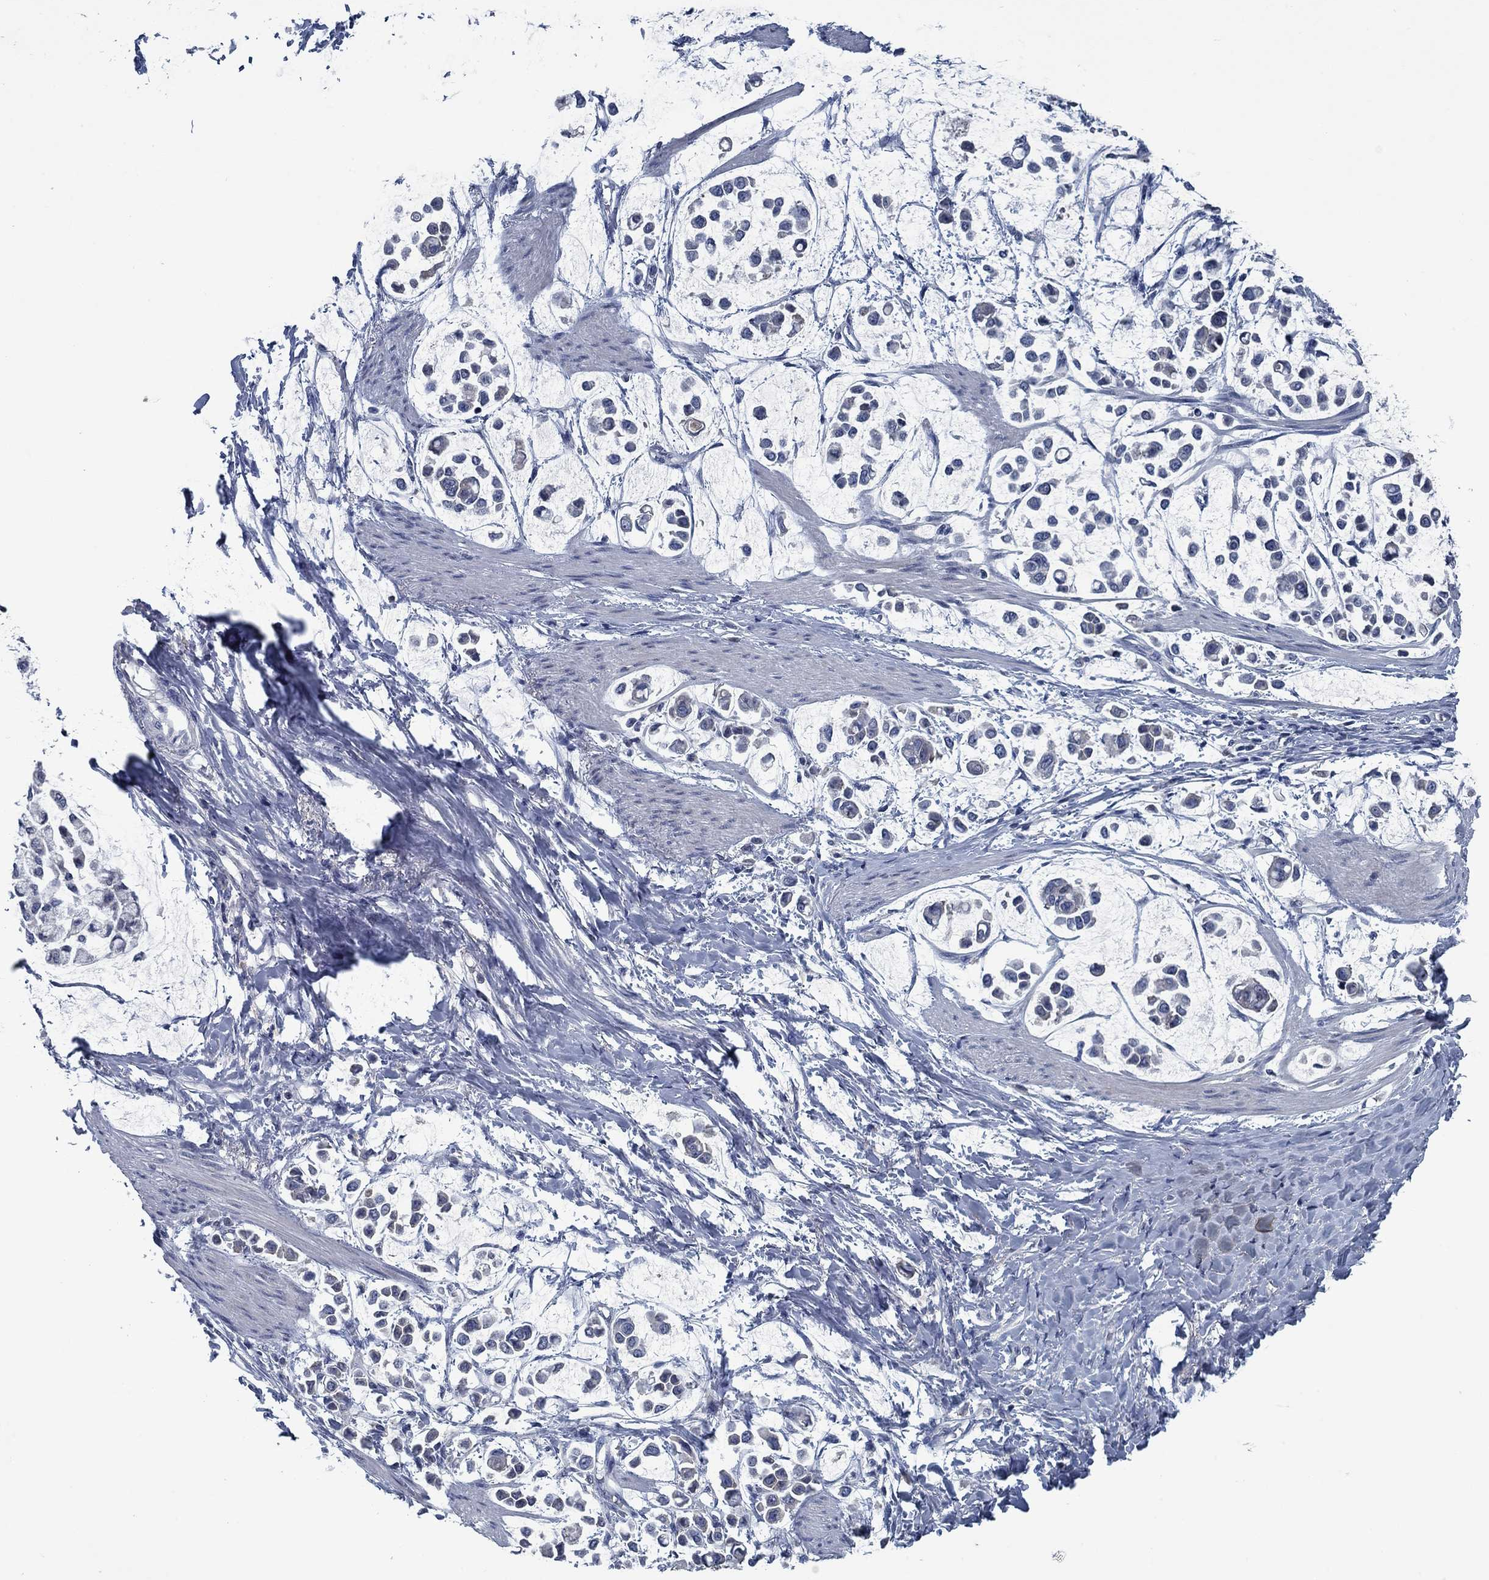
{"staining": {"intensity": "negative", "quantity": "none", "location": "none"}, "tissue": "stomach cancer", "cell_type": "Tumor cells", "image_type": "cancer", "snomed": [{"axis": "morphology", "description": "Adenocarcinoma, NOS"}, {"axis": "topography", "description": "Stomach"}], "caption": "This is a micrograph of IHC staining of stomach cancer (adenocarcinoma), which shows no positivity in tumor cells. (Brightfield microscopy of DAB IHC at high magnification).", "gene": "PNMA8A", "patient": {"sex": "male", "age": 82}}